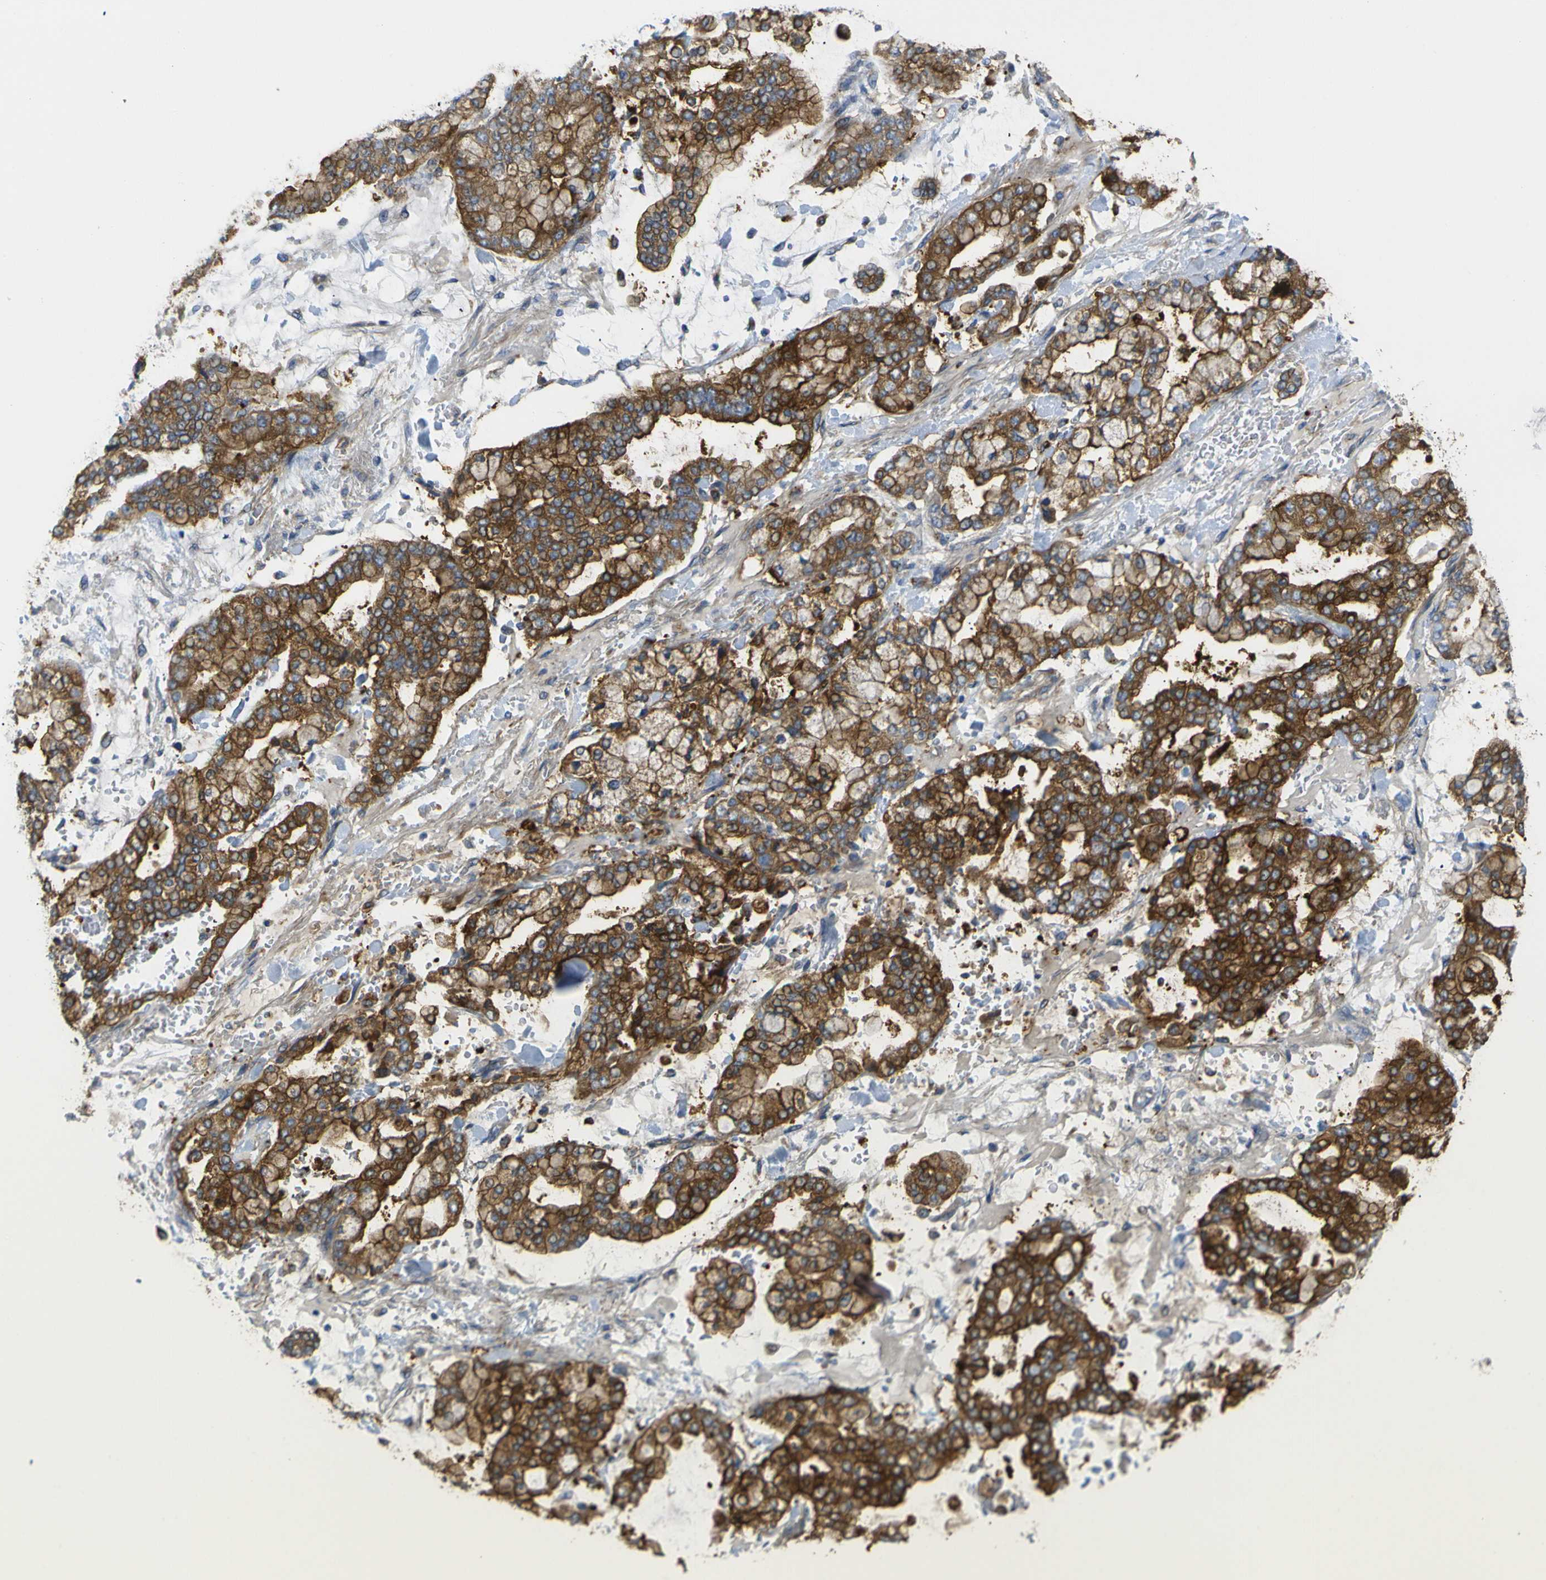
{"staining": {"intensity": "strong", "quantity": ">75%", "location": "cytoplasmic/membranous"}, "tissue": "stomach cancer", "cell_type": "Tumor cells", "image_type": "cancer", "snomed": [{"axis": "morphology", "description": "Normal tissue, NOS"}, {"axis": "morphology", "description": "Adenocarcinoma, NOS"}, {"axis": "topography", "description": "Stomach, upper"}, {"axis": "topography", "description": "Stomach"}], "caption": "IHC of stomach cancer (adenocarcinoma) demonstrates high levels of strong cytoplasmic/membranous staining in about >75% of tumor cells.", "gene": "SYPL1", "patient": {"sex": "male", "age": 76}}